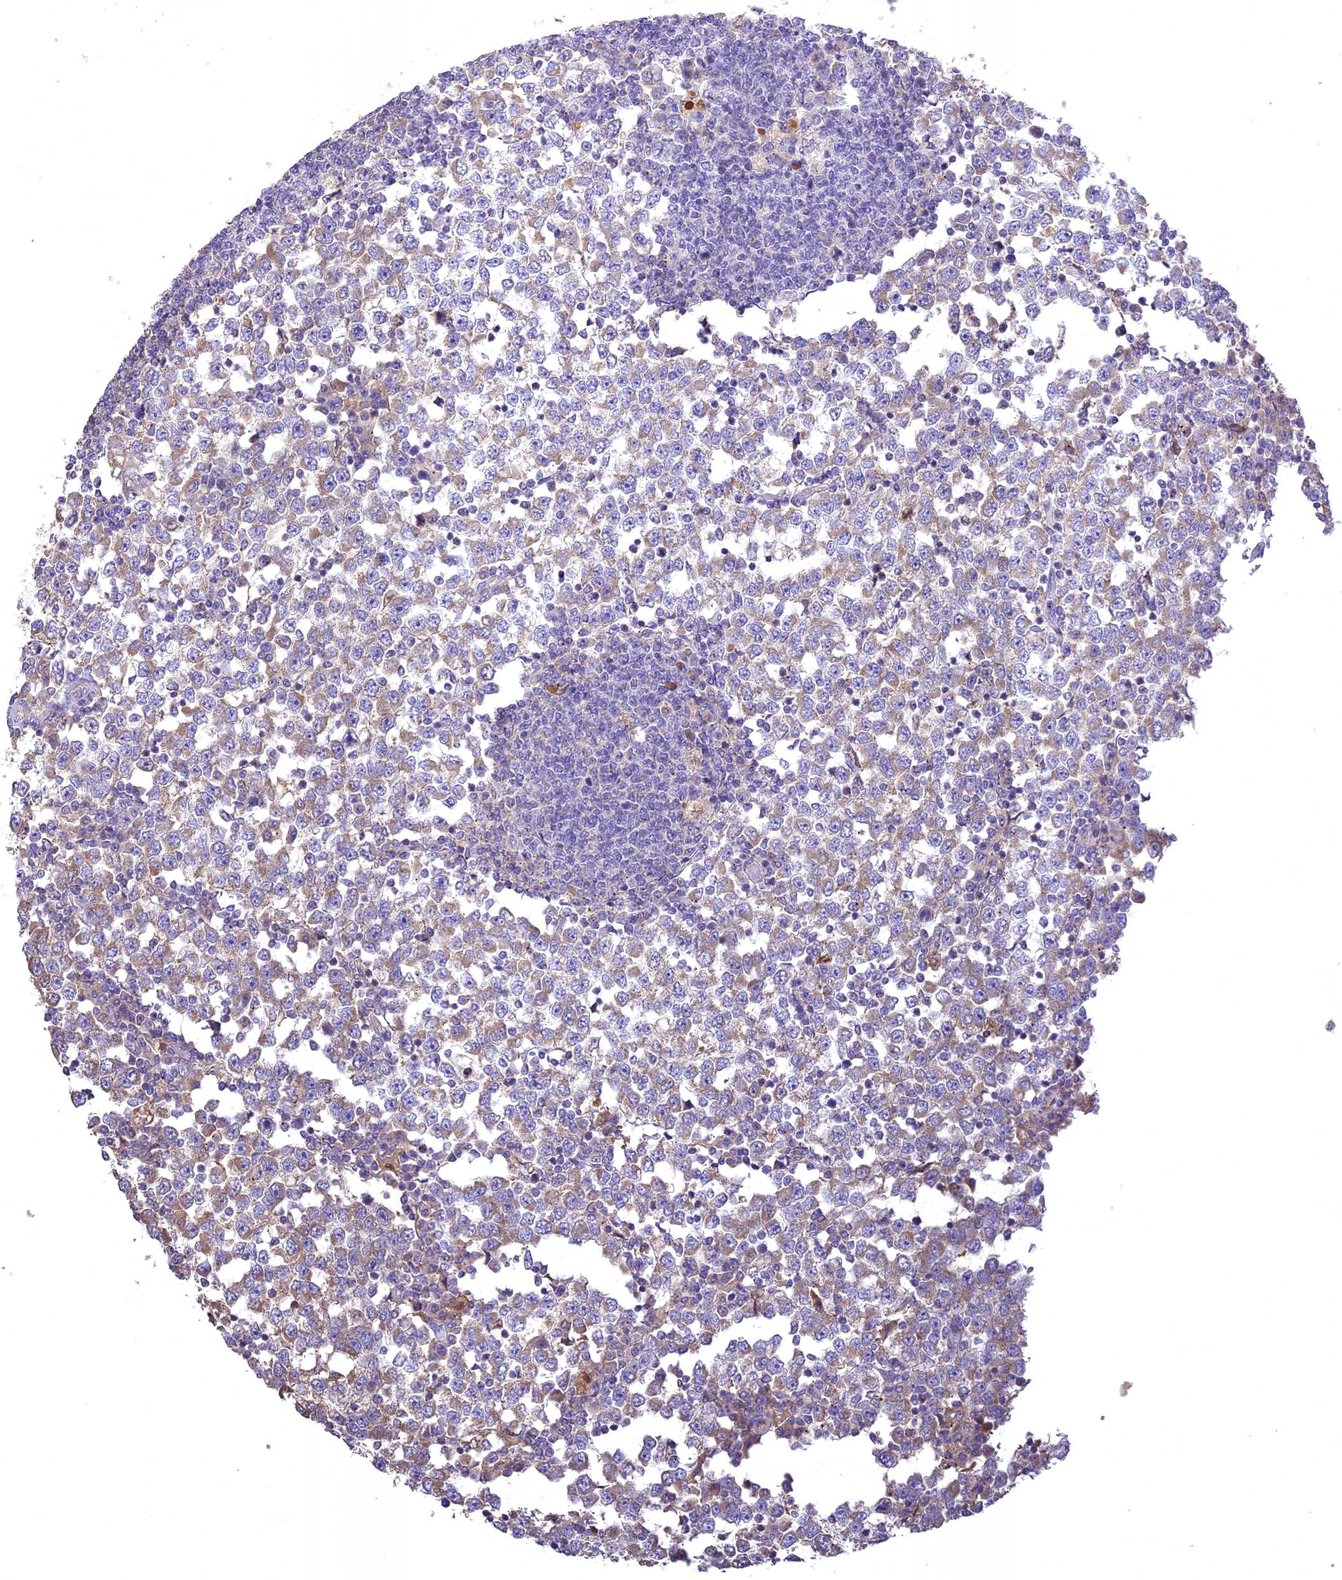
{"staining": {"intensity": "moderate", "quantity": ">75%", "location": "cytoplasmic/membranous"}, "tissue": "testis cancer", "cell_type": "Tumor cells", "image_type": "cancer", "snomed": [{"axis": "morphology", "description": "Seminoma, NOS"}, {"axis": "topography", "description": "Testis"}], "caption": "The immunohistochemical stain labels moderate cytoplasmic/membranous staining in tumor cells of seminoma (testis) tissue.", "gene": "NUDT8", "patient": {"sex": "male", "age": 65}}